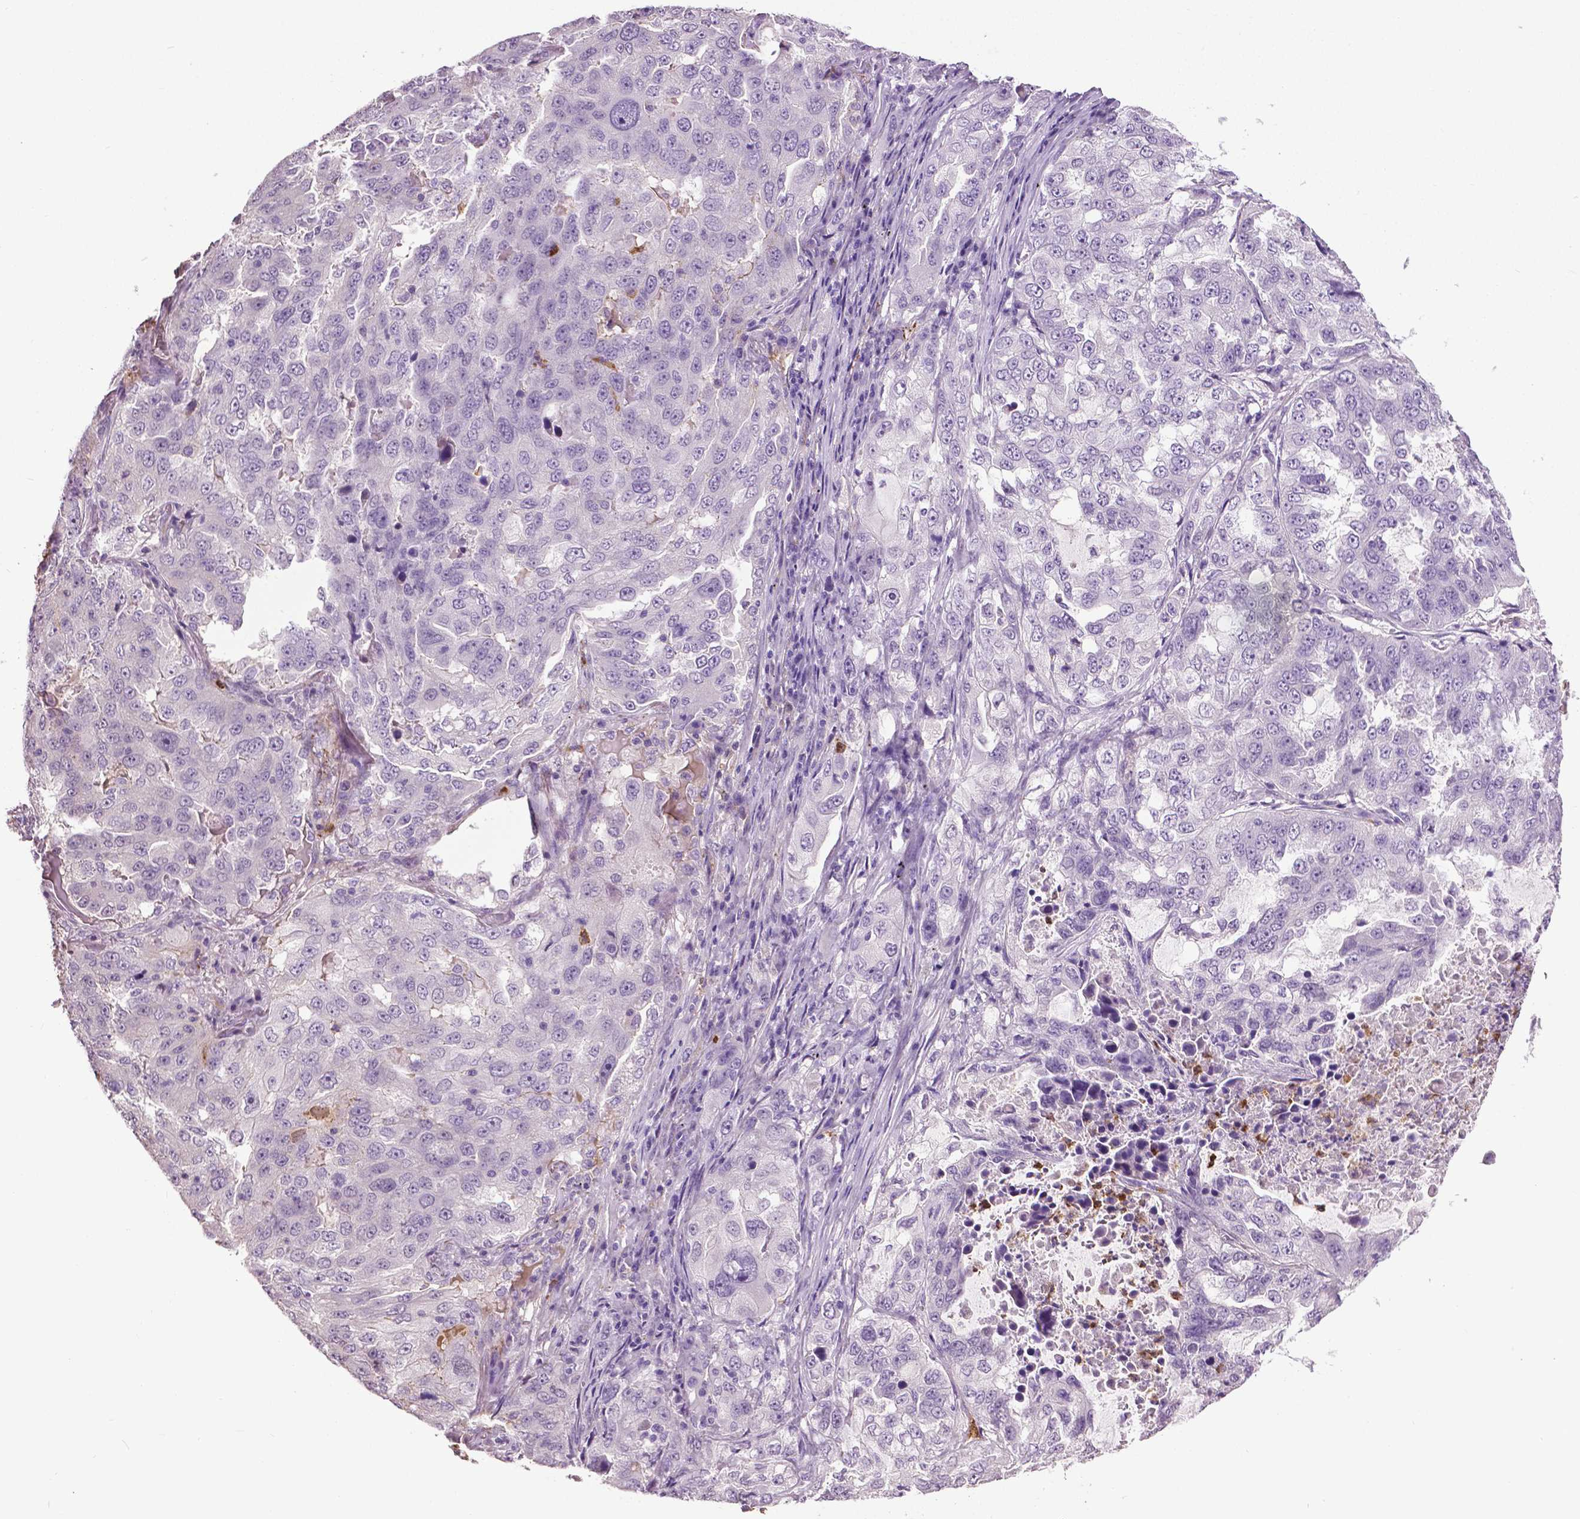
{"staining": {"intensity": "negative", "quantity": "none", "location": "none"}, "tissue": "lung cancer", "cell_type": "Tumor cells", "image_type": "cancer", "snomed": [{"axis": "morphology", "description": "Adenocarcinoma, NOS"}, {"axis": "topography", "description": "Lung"}], "caption": "Tumor cells show no significant expression in lung adenocarcinoma.", "gene": "PTPN5", "patient": {"sex": "female", "age": 61}}